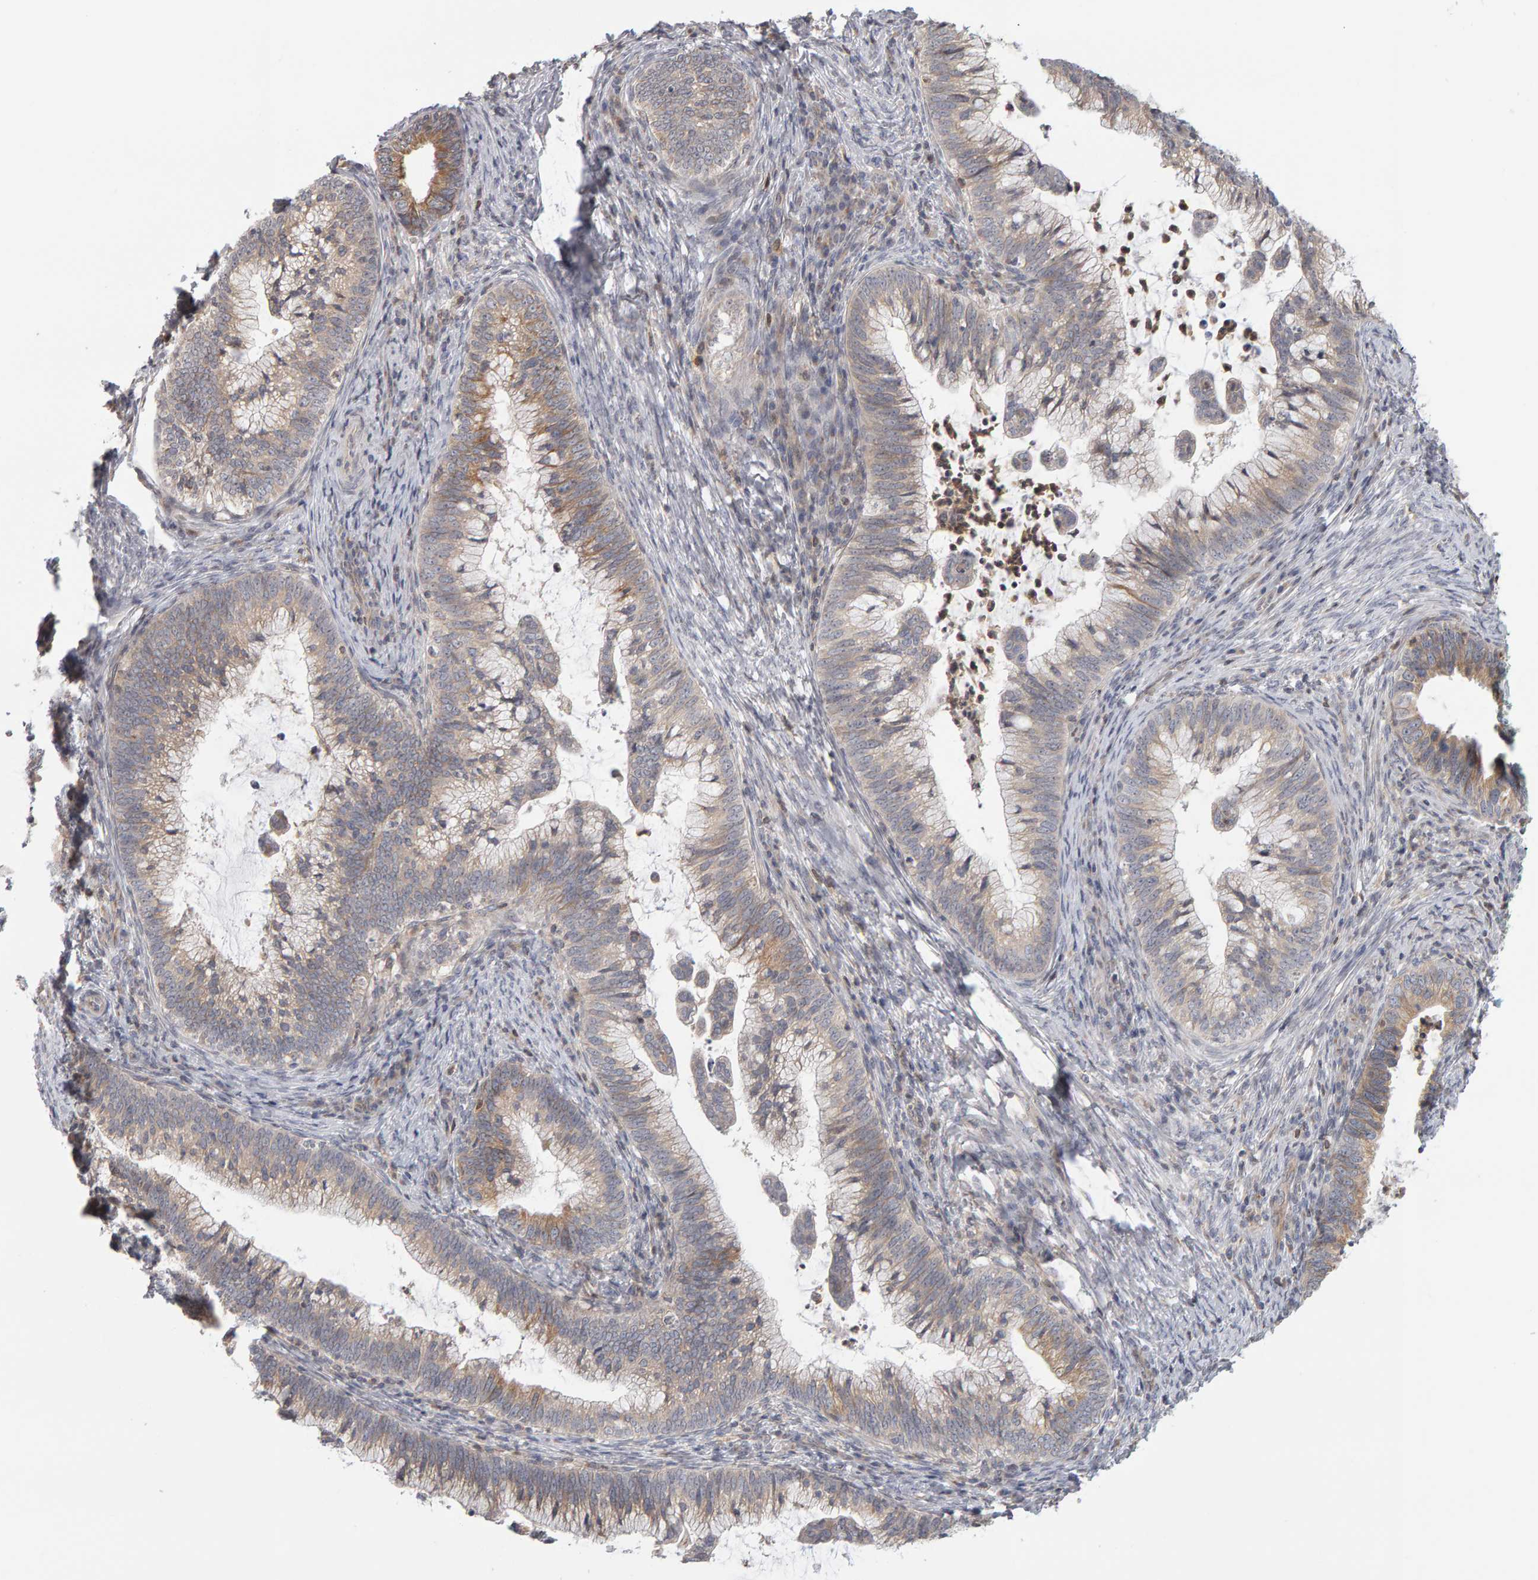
{"staining": {"intensity": "moderate", "quantity": "<25%", "location": "cytoplasmic/membranous"}, "tissue": "cervical cancer", "cell_type": "Tumor cells", "image_type": "cancer", "snomed": [{"axis": "morphology", "description": "Adenocarcinoma, NOS"}, {"axis": "topography", "description": "Cervix"}], "caption": "Cervical cancer (adenocarcinoma) stained with DAB immunohistochemistry demonstrates low levels of moderate cytoplasmic/membranous staining in about <25% of tumor cells. (Stains: DAB (3,3'-diaminobenzidine) in brown, nuclei in blue, Microscopy: brightfield microscopy at high magnification).", "gene": "MSRA", "patient": {"sex": "female", "age": 36}}